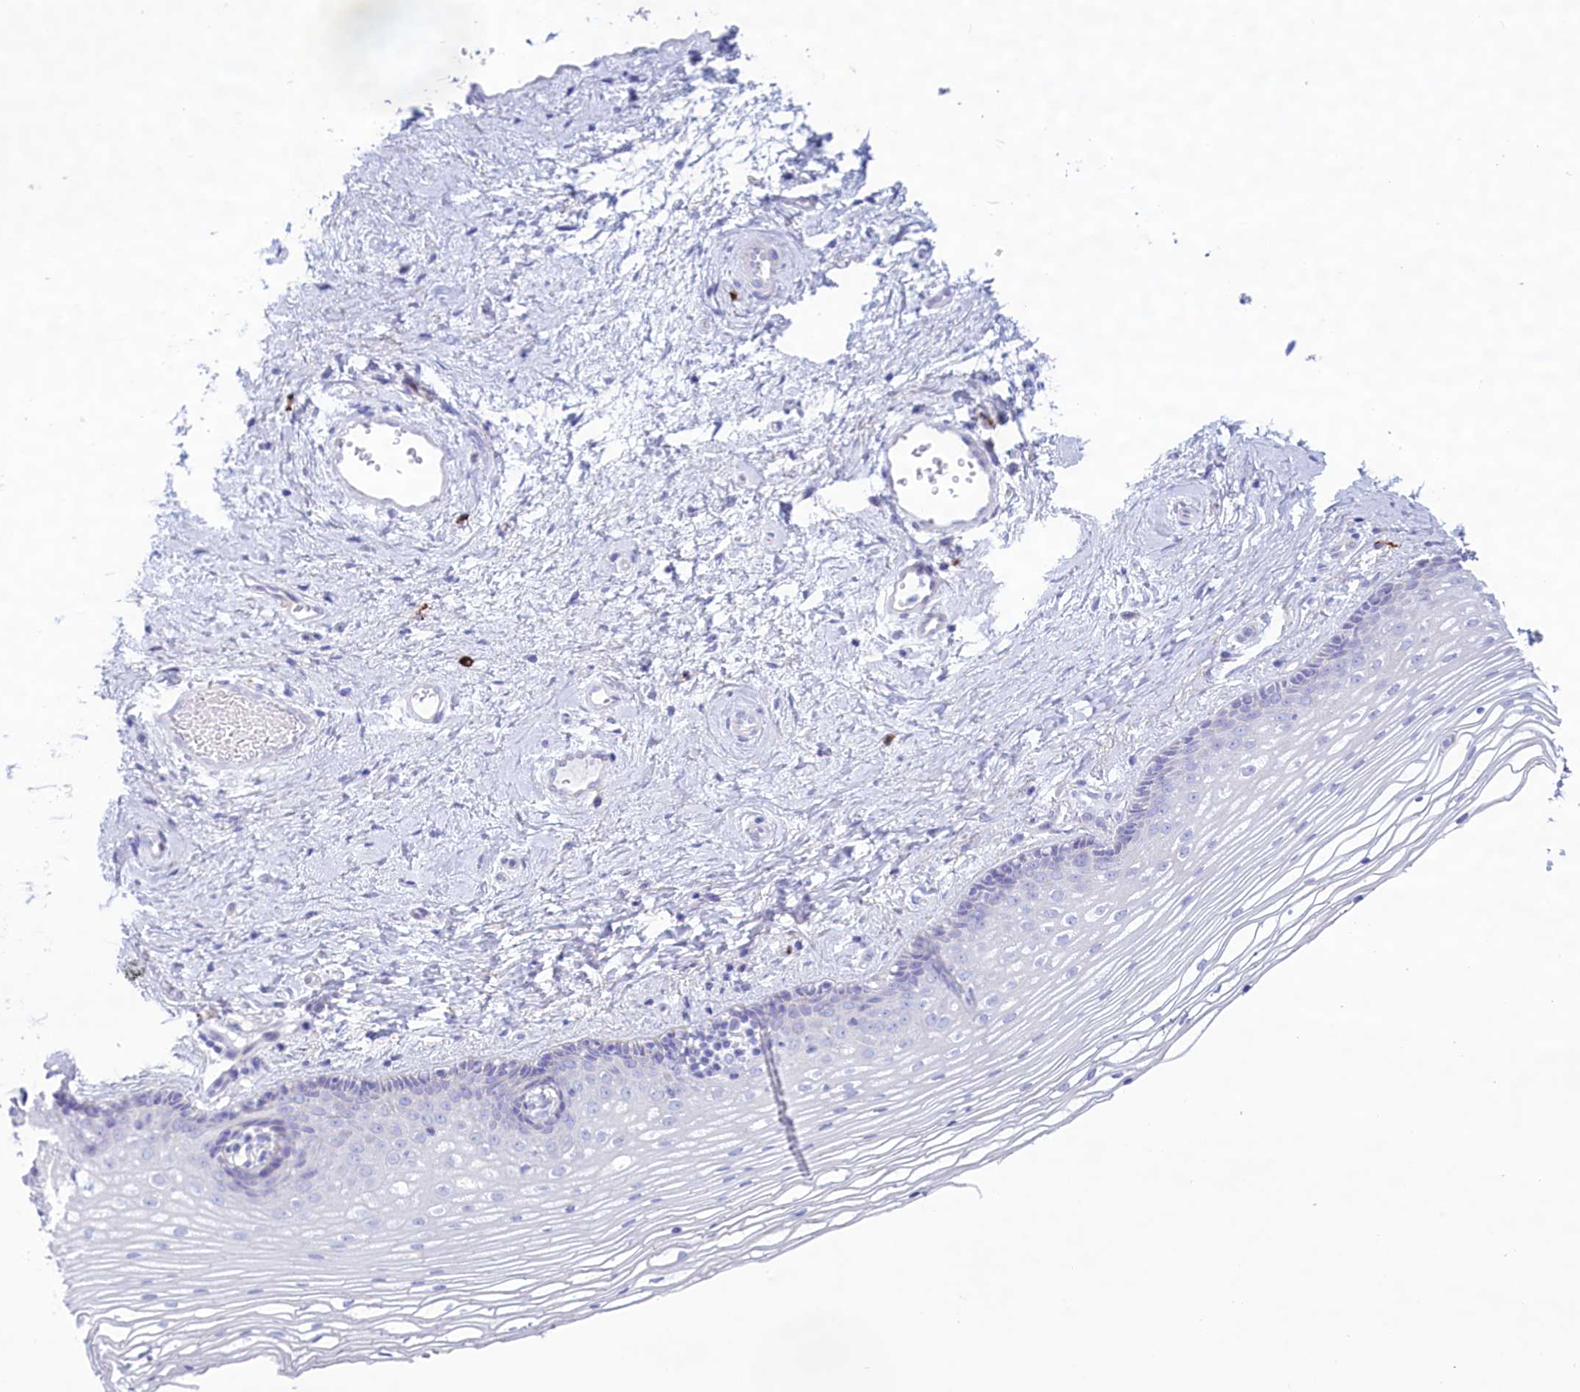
{"staining": {"intensity": "negative", "quantity": "none", "location": "none"}, "tissue": "vagina", "cell_type": "Squamous epithelial cells", "image_type": "normal", "snomed": [{"axis": "morphology", "description": "Normal tissue, NOS"}, {"axis": "topography", "description": "Vagina"}], "caption": "Immunohistochemistry of benign human vagina demonstrates no expression in squamous epithelial cells.", "gene": "MPV17L2", "patient": {"sex": "female", "age": 46}}